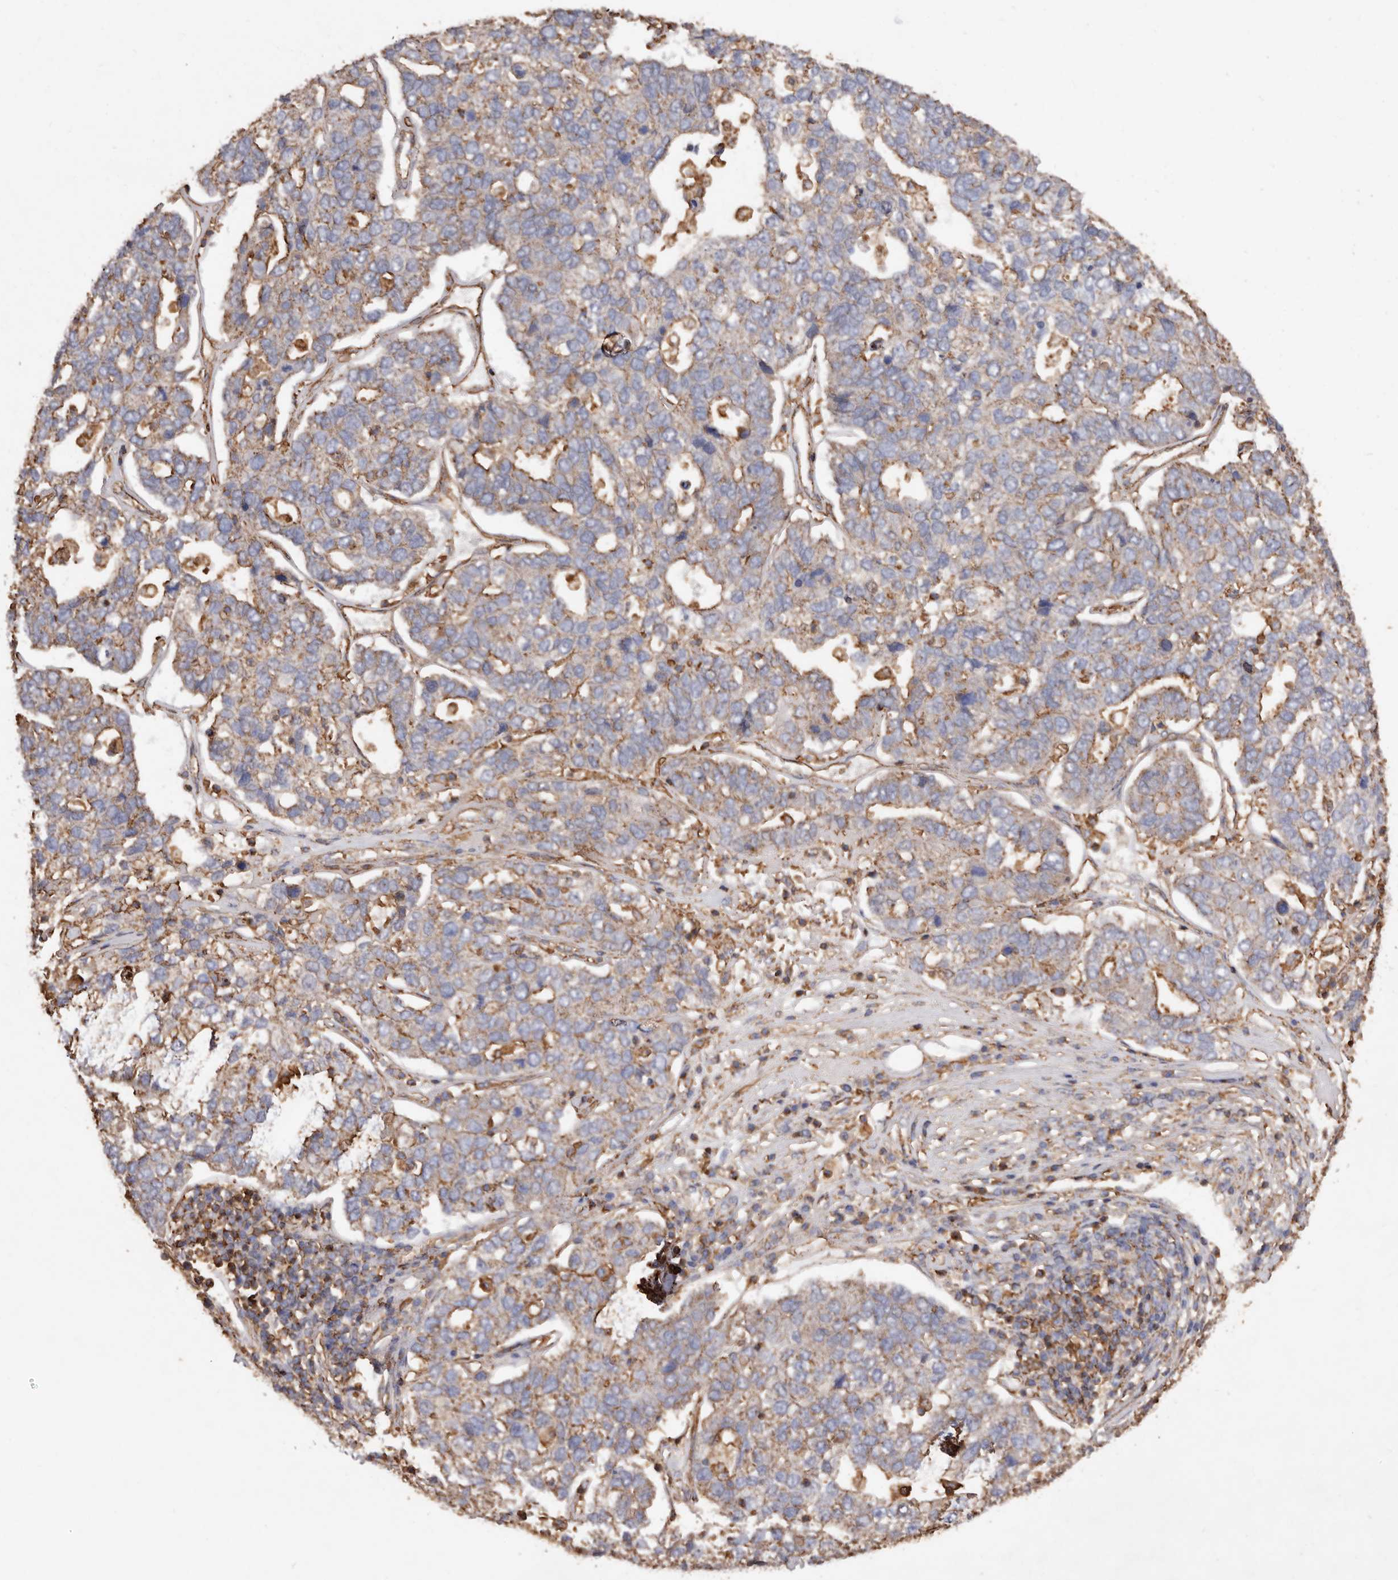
{"staining": {"intensity": "moderate", "quantity": "25%-75%", "location": "cytoplasmic/membranous"}, "tissue": "pancreatic cancer", "cell_type": "Tumor cells", "image_type": "cancer", "snomed": [{"axis": "morphology", "description": "Adenocarcinoma, NOS"}, {"axis": "topography", "description": "Pancreas"}], "caption": "Pancreatic cancer (adenocarcinoma) tissue displays moderate cytoplasmic/membranous expression in about 25%-75% of tumor cells, visualized by immunohistochemistry.", "gene": "COQ8B", "patient": {"sex": "female", "age": 61}}